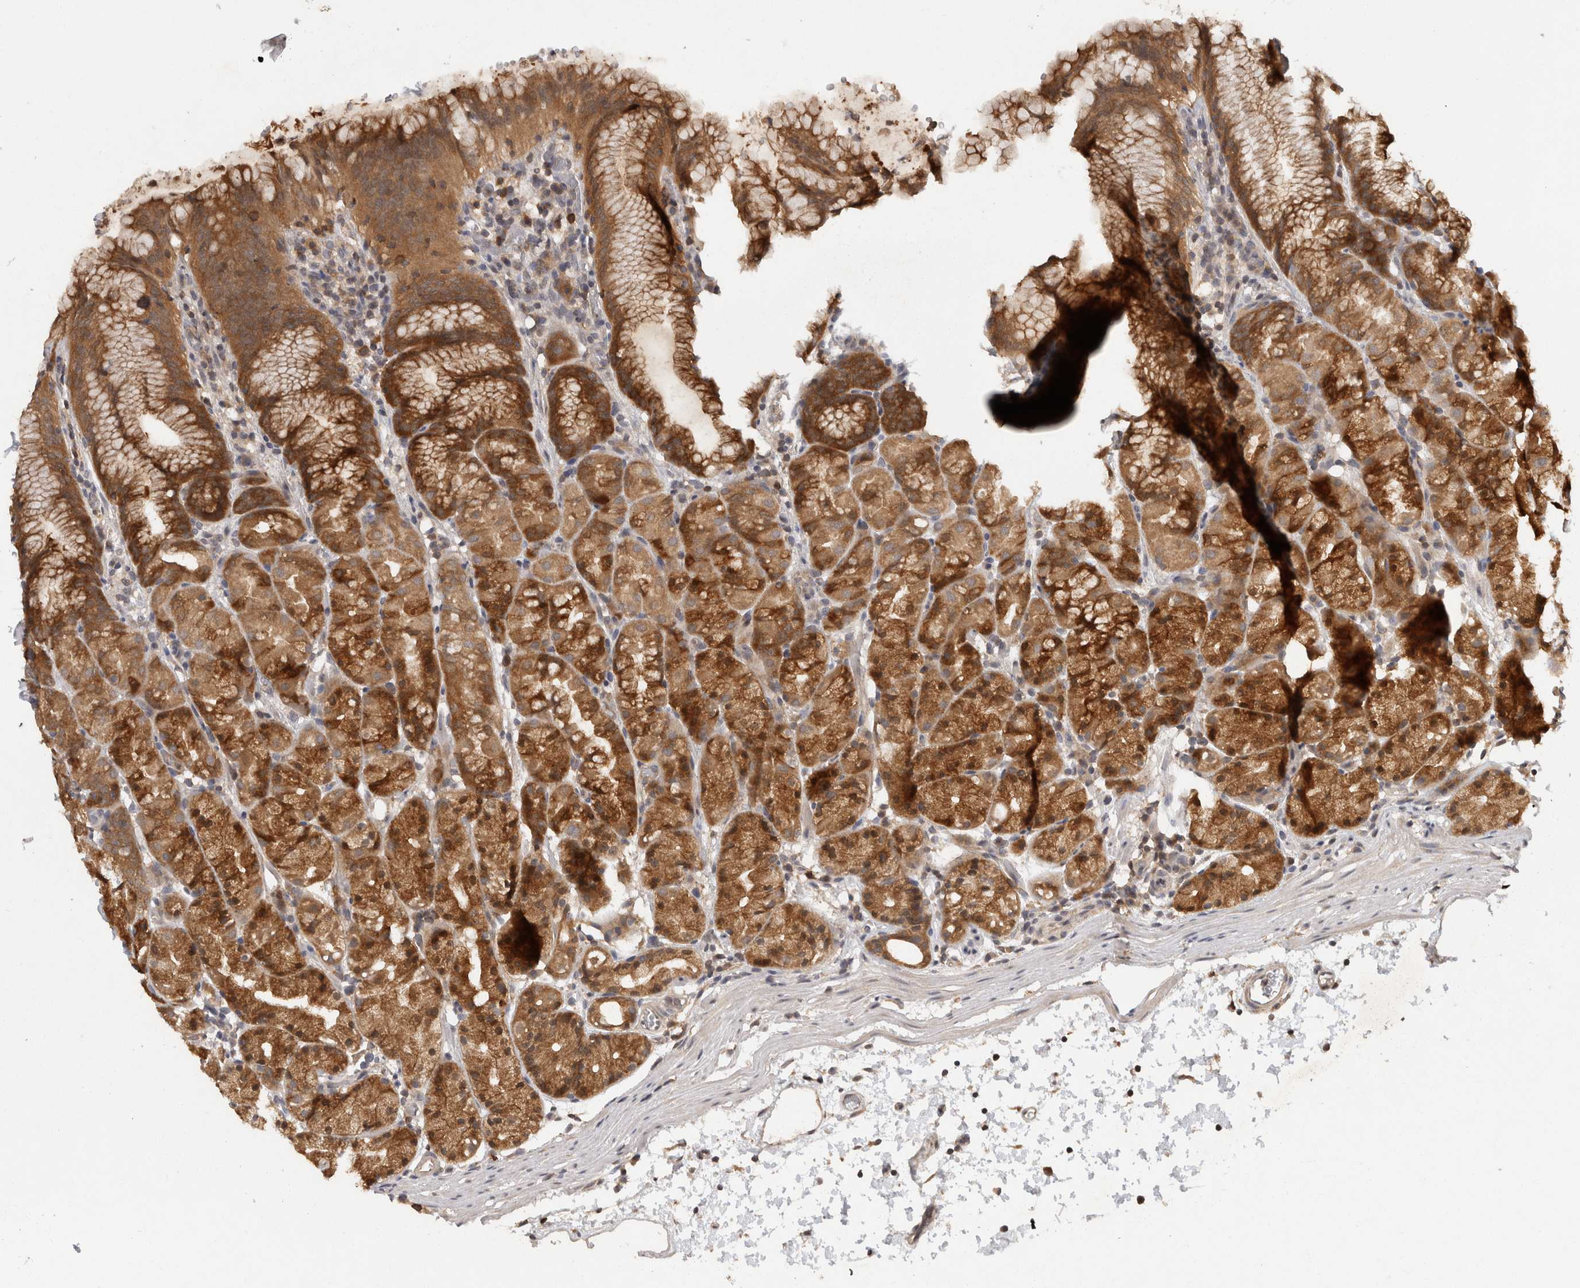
{"staining": {"intensity": "strong", "quantity": ">75%", "location": "cytoplasmic/membranous"}, "tissue": "stomach", "cell_type": "Glandular cells", "image_type": "normal", "snomed": [{"axis": "morphology", "description": "Normal tissue, NOS"}, {"axis": "topography", "description": "Stomach, upper"}], "caption": "The image exhibits a brown stain indicating the presence of a protein in the cytoplasmic/membranous of glandular cells in stomach. (Brightfield microscopy of DAB IHC at high magnification).", "gene": "ACAT2", "patient": {"sex": "male", "age": 48}}